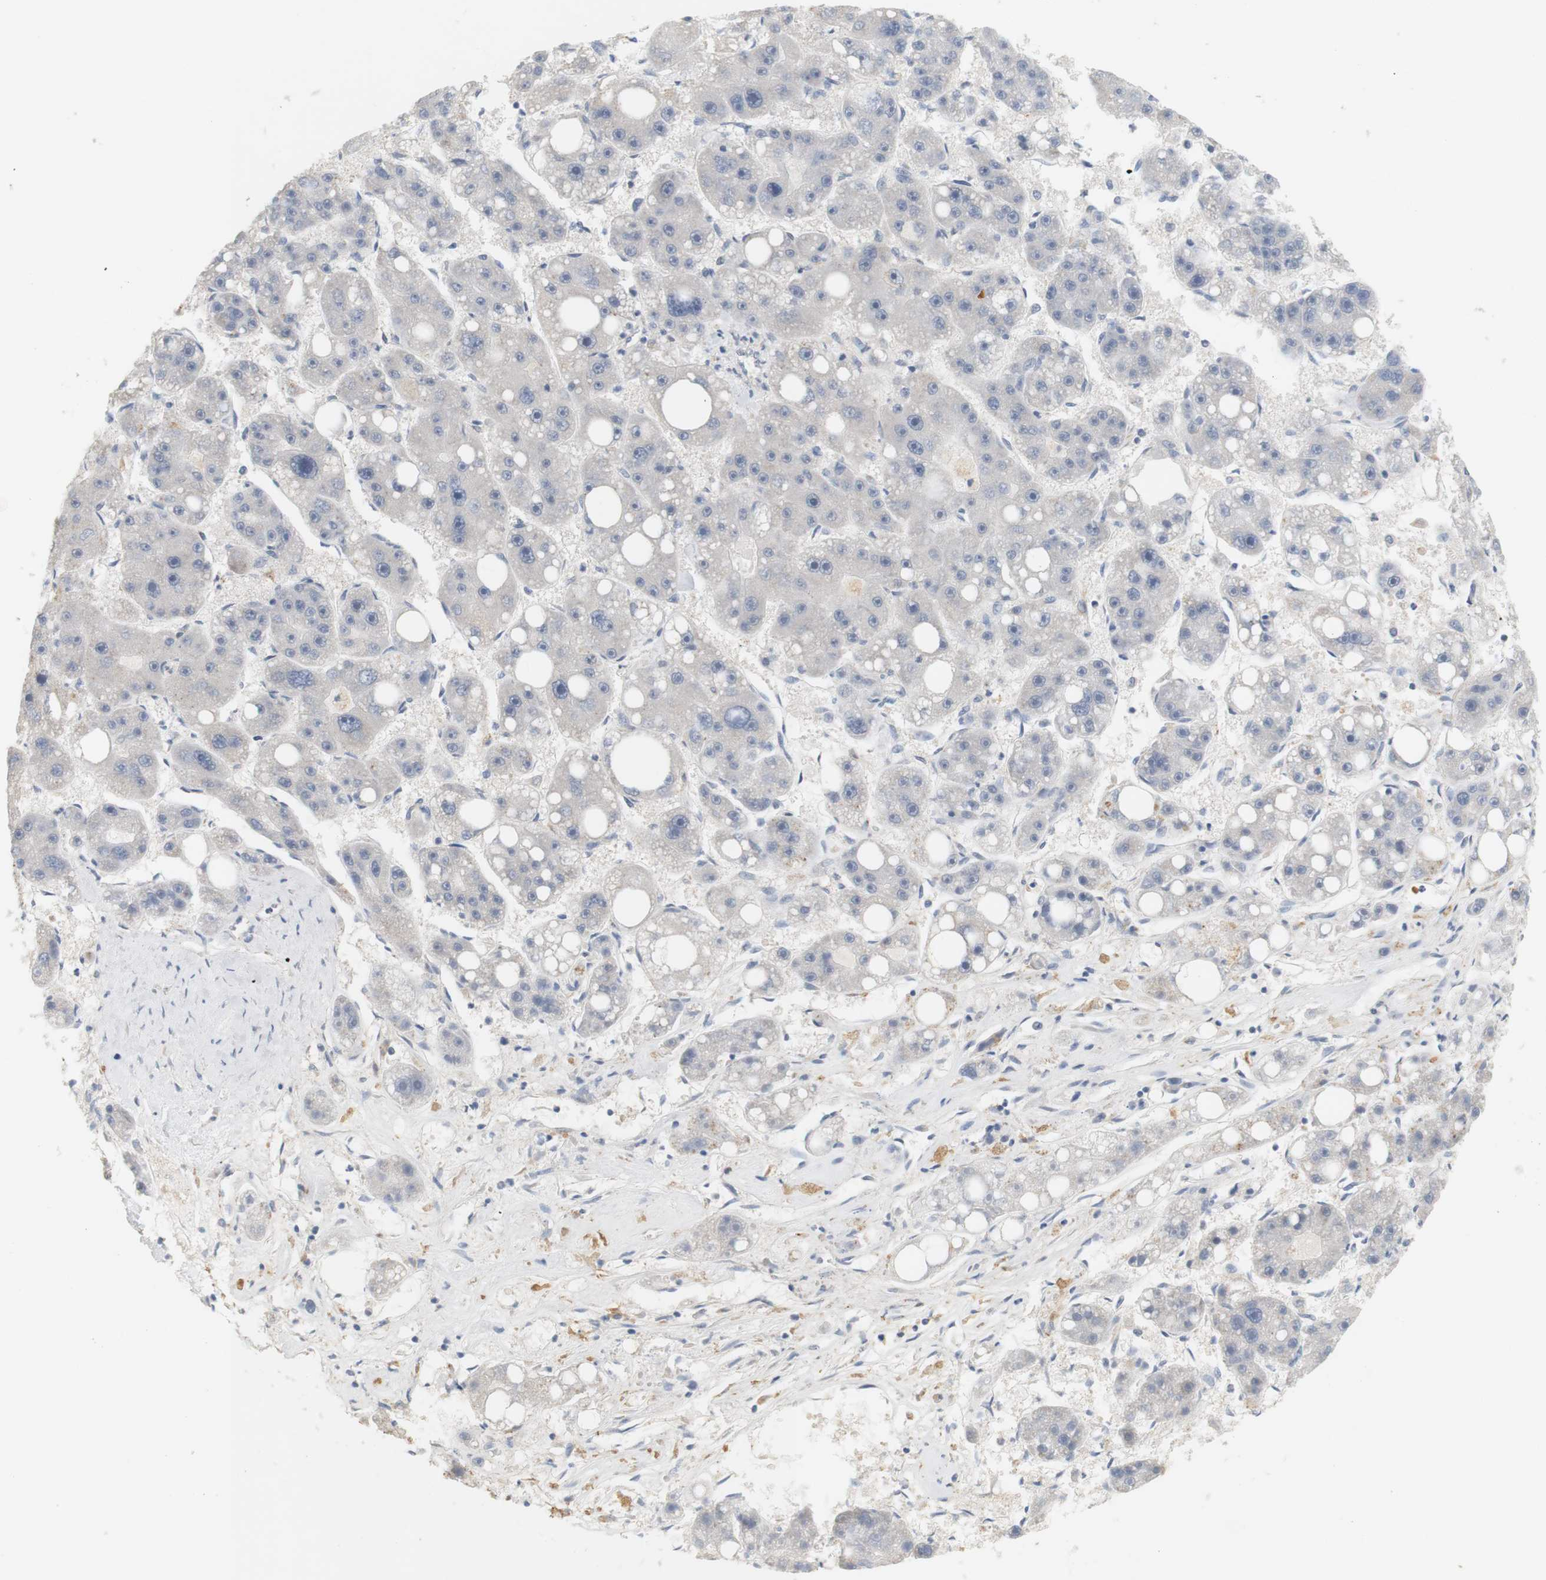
{"staining": {"intensity": "negative", "quantity": "none", "location": "none"}, "tissue": "liver cancer", "cell_type": "Tumor cells", "image_type": "cancer", "snomed": [{"axis": "morphology", "description": "Carcinoma, Hepatocellular, NOS"}, {"axis": "topography", "description": "Liver"}], "caption": "IHC of human hepatocellular carcinoma (liver) shows no positivity in tumor cells.", "gene": "OSR1", "patient": {"sex": "female", "age": 61}}